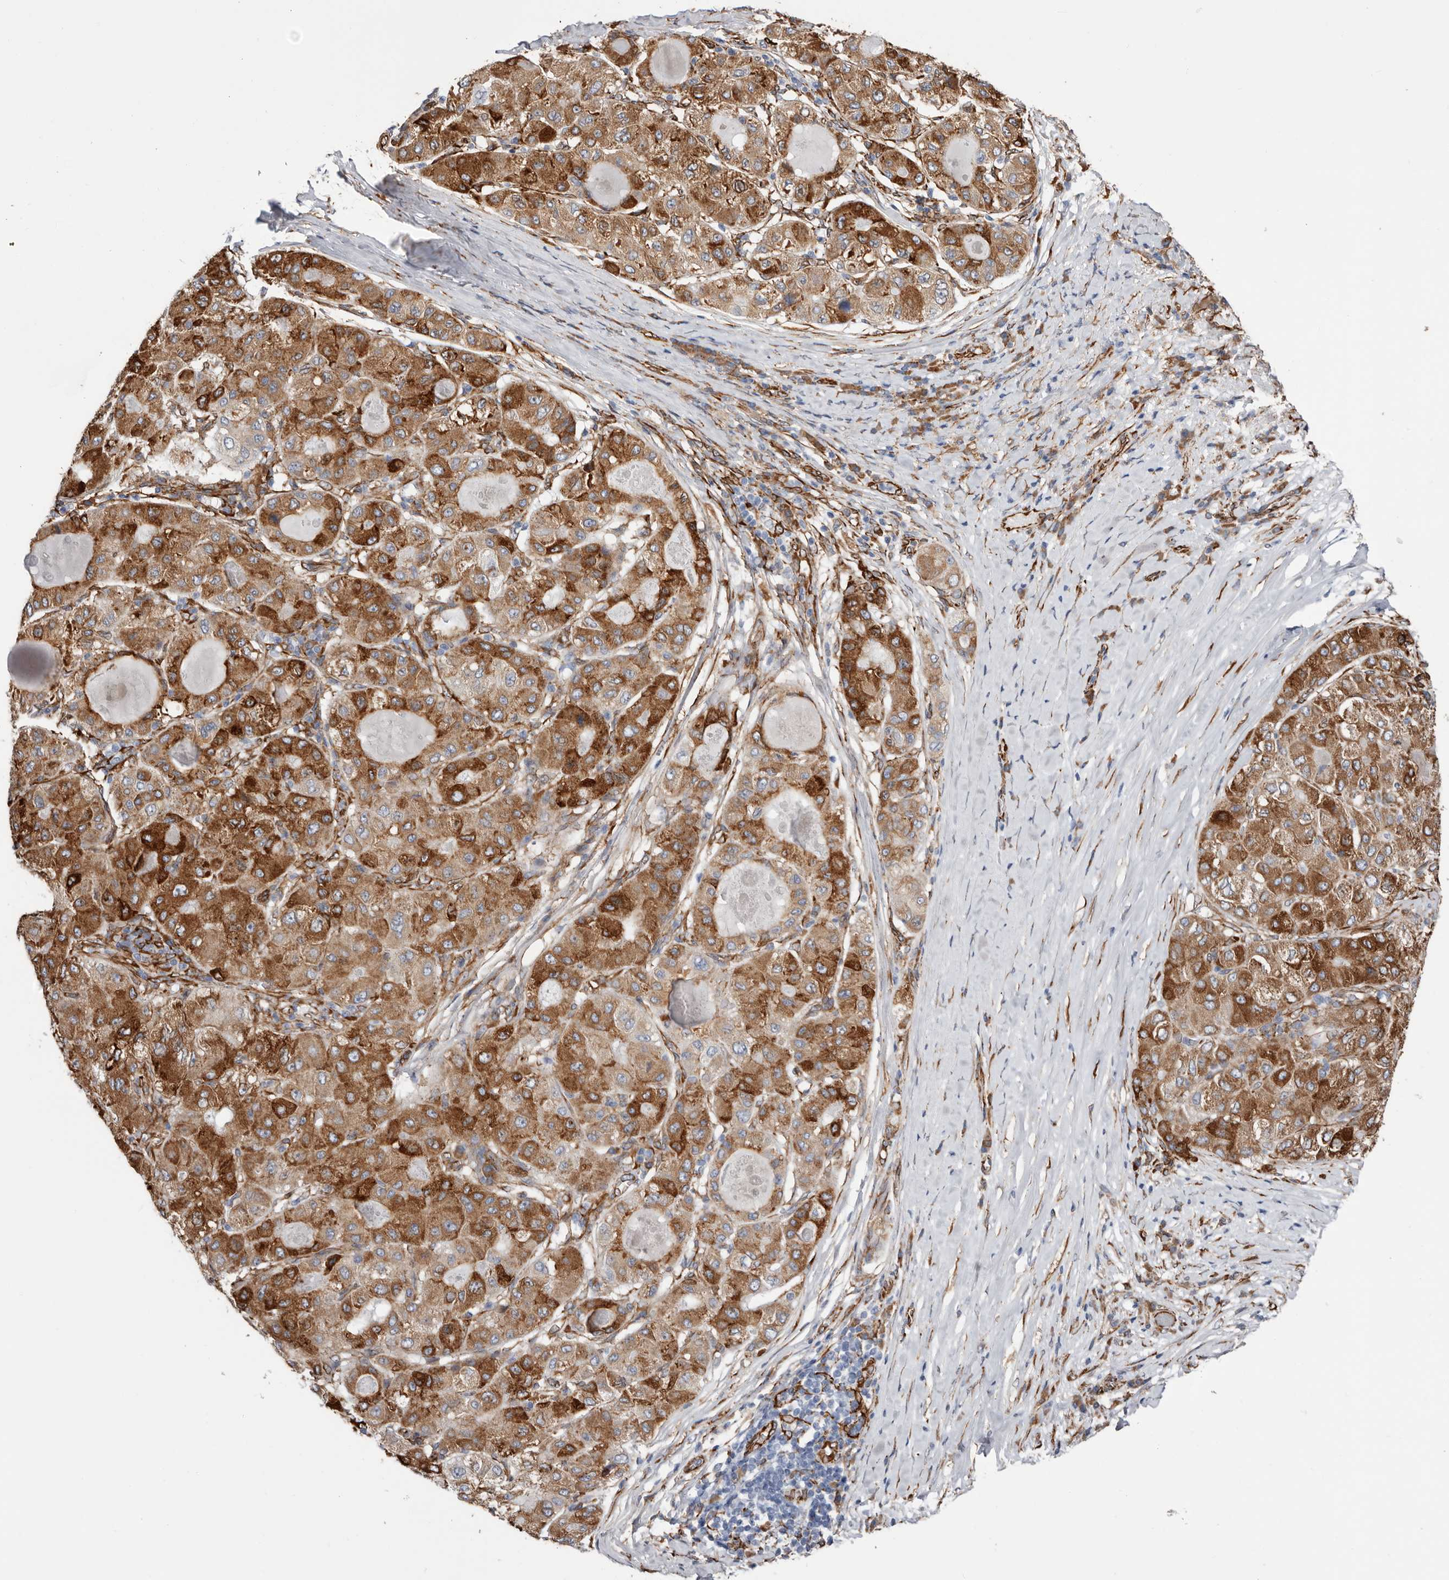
{"staining": {"intensity": "moderate", "quantity": ">75%", "location": "cytoplasmic/membranous"}, "tissue": "liver cancer", "cell_type": "Tumor cells", "image_type": "cancer", "snomed": [{"axis": "morphology", "description": "Carcinoma, Hepatocellular, NOS"}, {"axis": "topography", "description": "Liver"}], "caption": "Immunohistochemistry of human liver cancer (hepatocellular carcinoma) reveals medium levels of moderate cytoplasmic/membranous staining in about >75% of tumor cells. (DAB IHC, brown staining for protein, blue staining for nuclei).", "gene": "SEMA3E", "patient": {"sex": "male", "age": 80}}